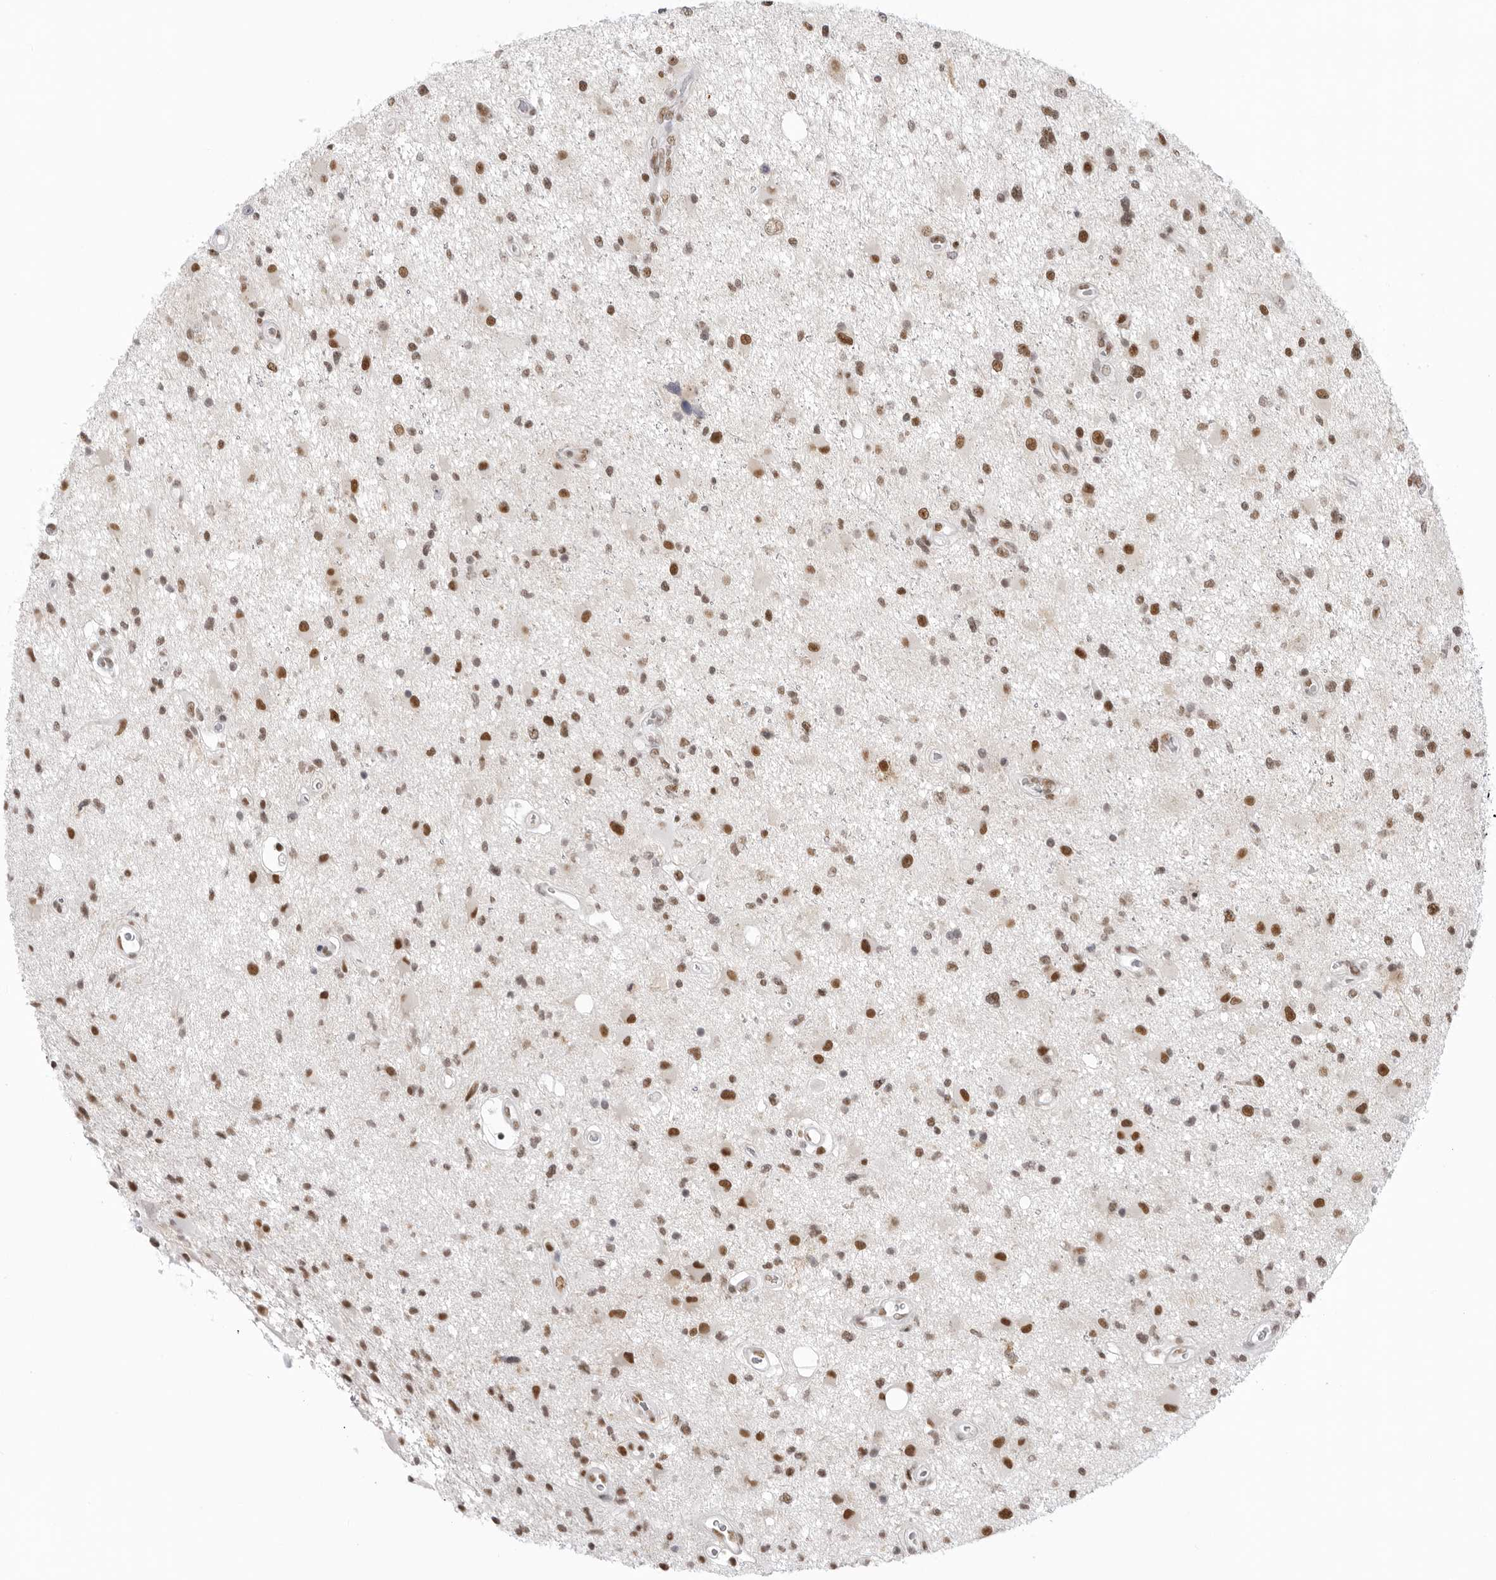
{"staining": {"intensity": "moderate", "quantity": ">75%", "location": "nuclear"}, "tissue": "glioma", "cell_type": "Tumor cells", "image_type": "cancer", "snomed": [{"axis": "morphology", "description": "Glioma, malignant, High grade"}, {"axis": "topography", "description": "Brain"}], "caption": "Immunohistochemical staining of human glioma demonstrates moderate nuclear protein expression in about >75% of tumor cells.", "gene": "RPA2", "patient": {"sex": "male", "age": 33}}